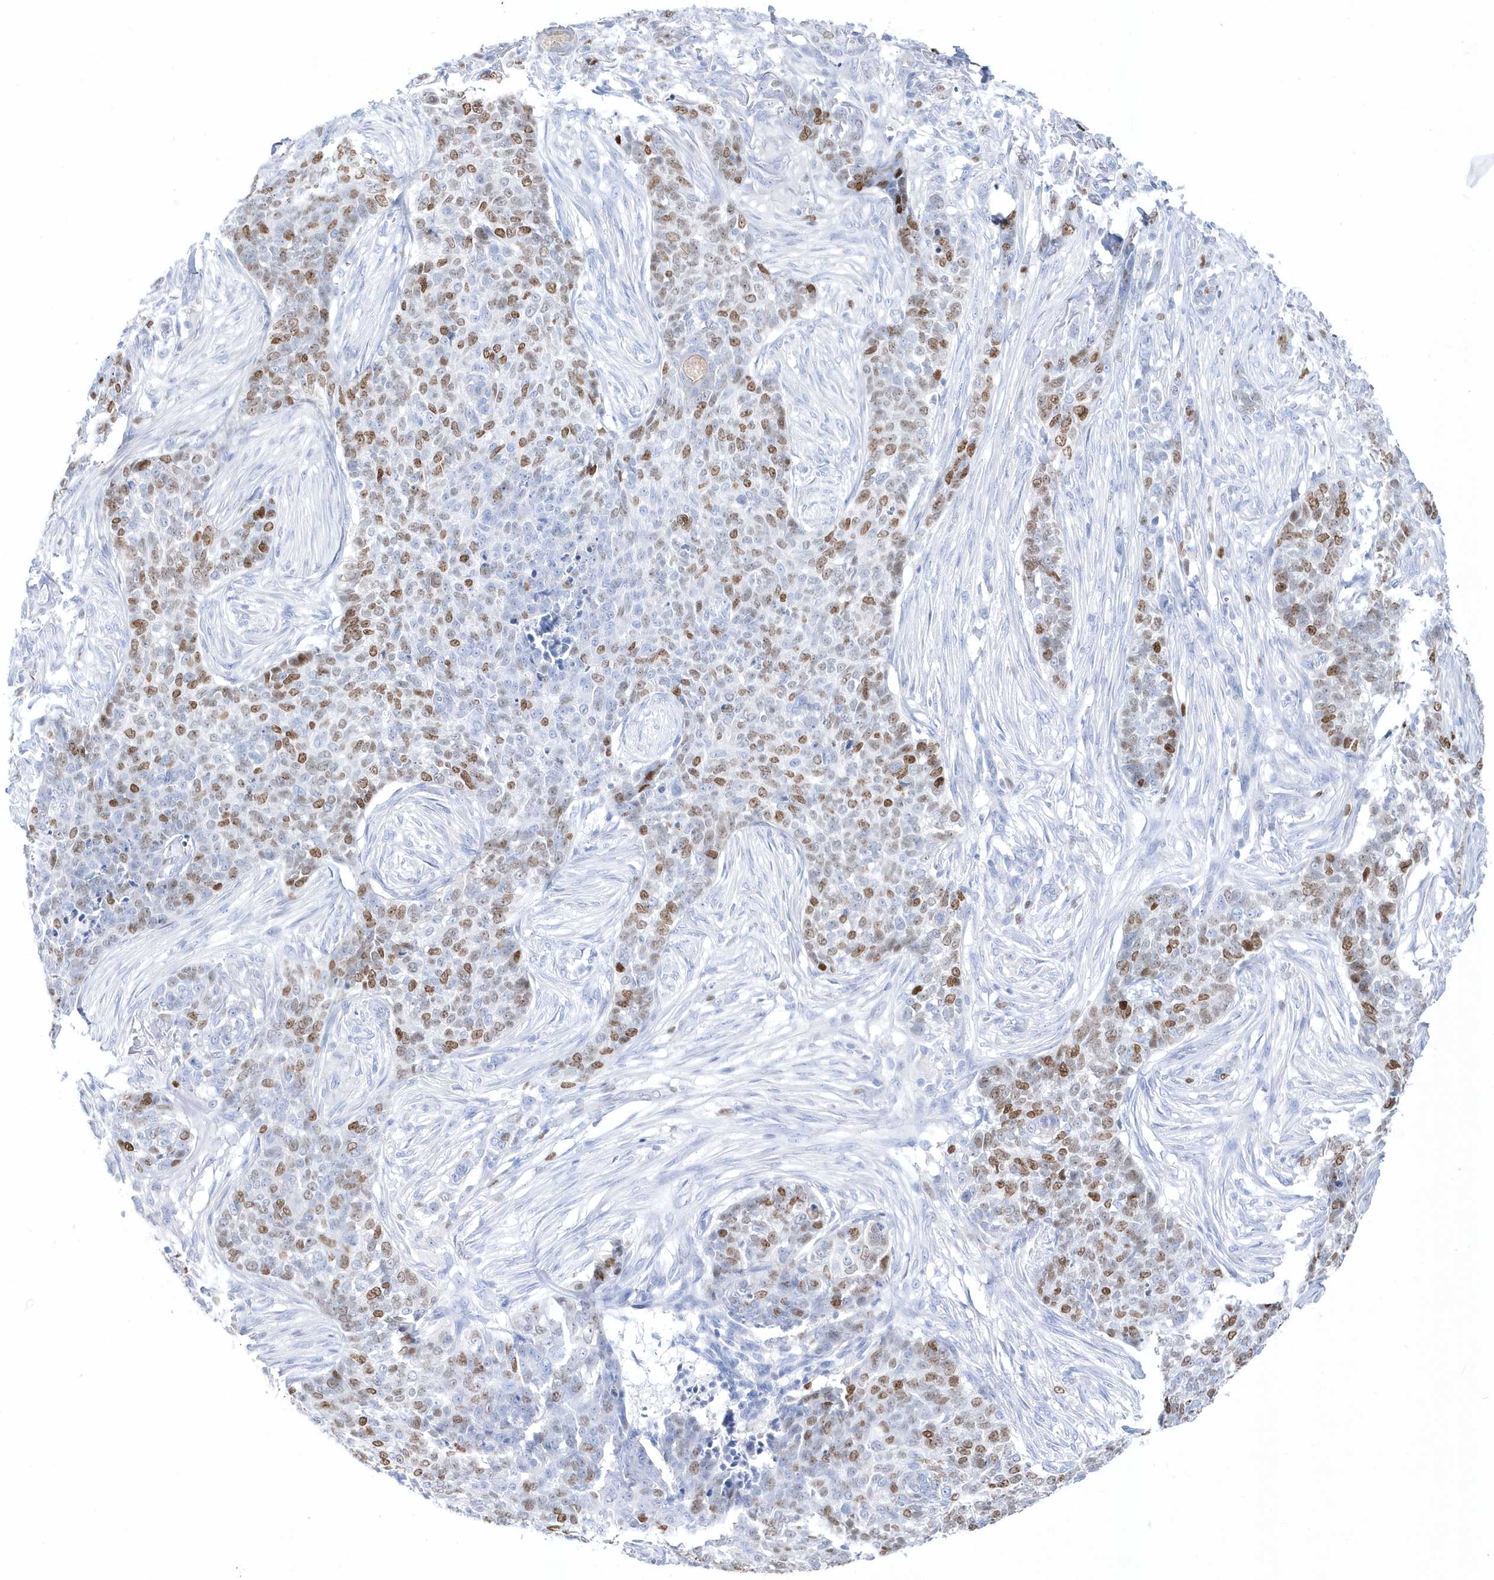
{"staining": {"intensity": "moderate", "quantity": ">75%", "location": "nuclear"}, "tissue": "skin cancer", "cell_type": "Tumor cells", "image_type": "cancer", "snomed": [{"axis": "morphology", "description": "Basal cell carcinoma"}, {"axis": "topography", "description": "Skin"}], "caption": "High-magnification brightfield microscopy of basal cell carcinoma (skin) stained with DAB (3,3'-diaminobenzidine) (brown) and counterstained with hematoxylin (blue). tumor cells exhibit moderate nuclear positivity is appreciated in approximately>75% of cells.", "gene": "TMCO6", "patient": {"sex": "male", "age": 85}}